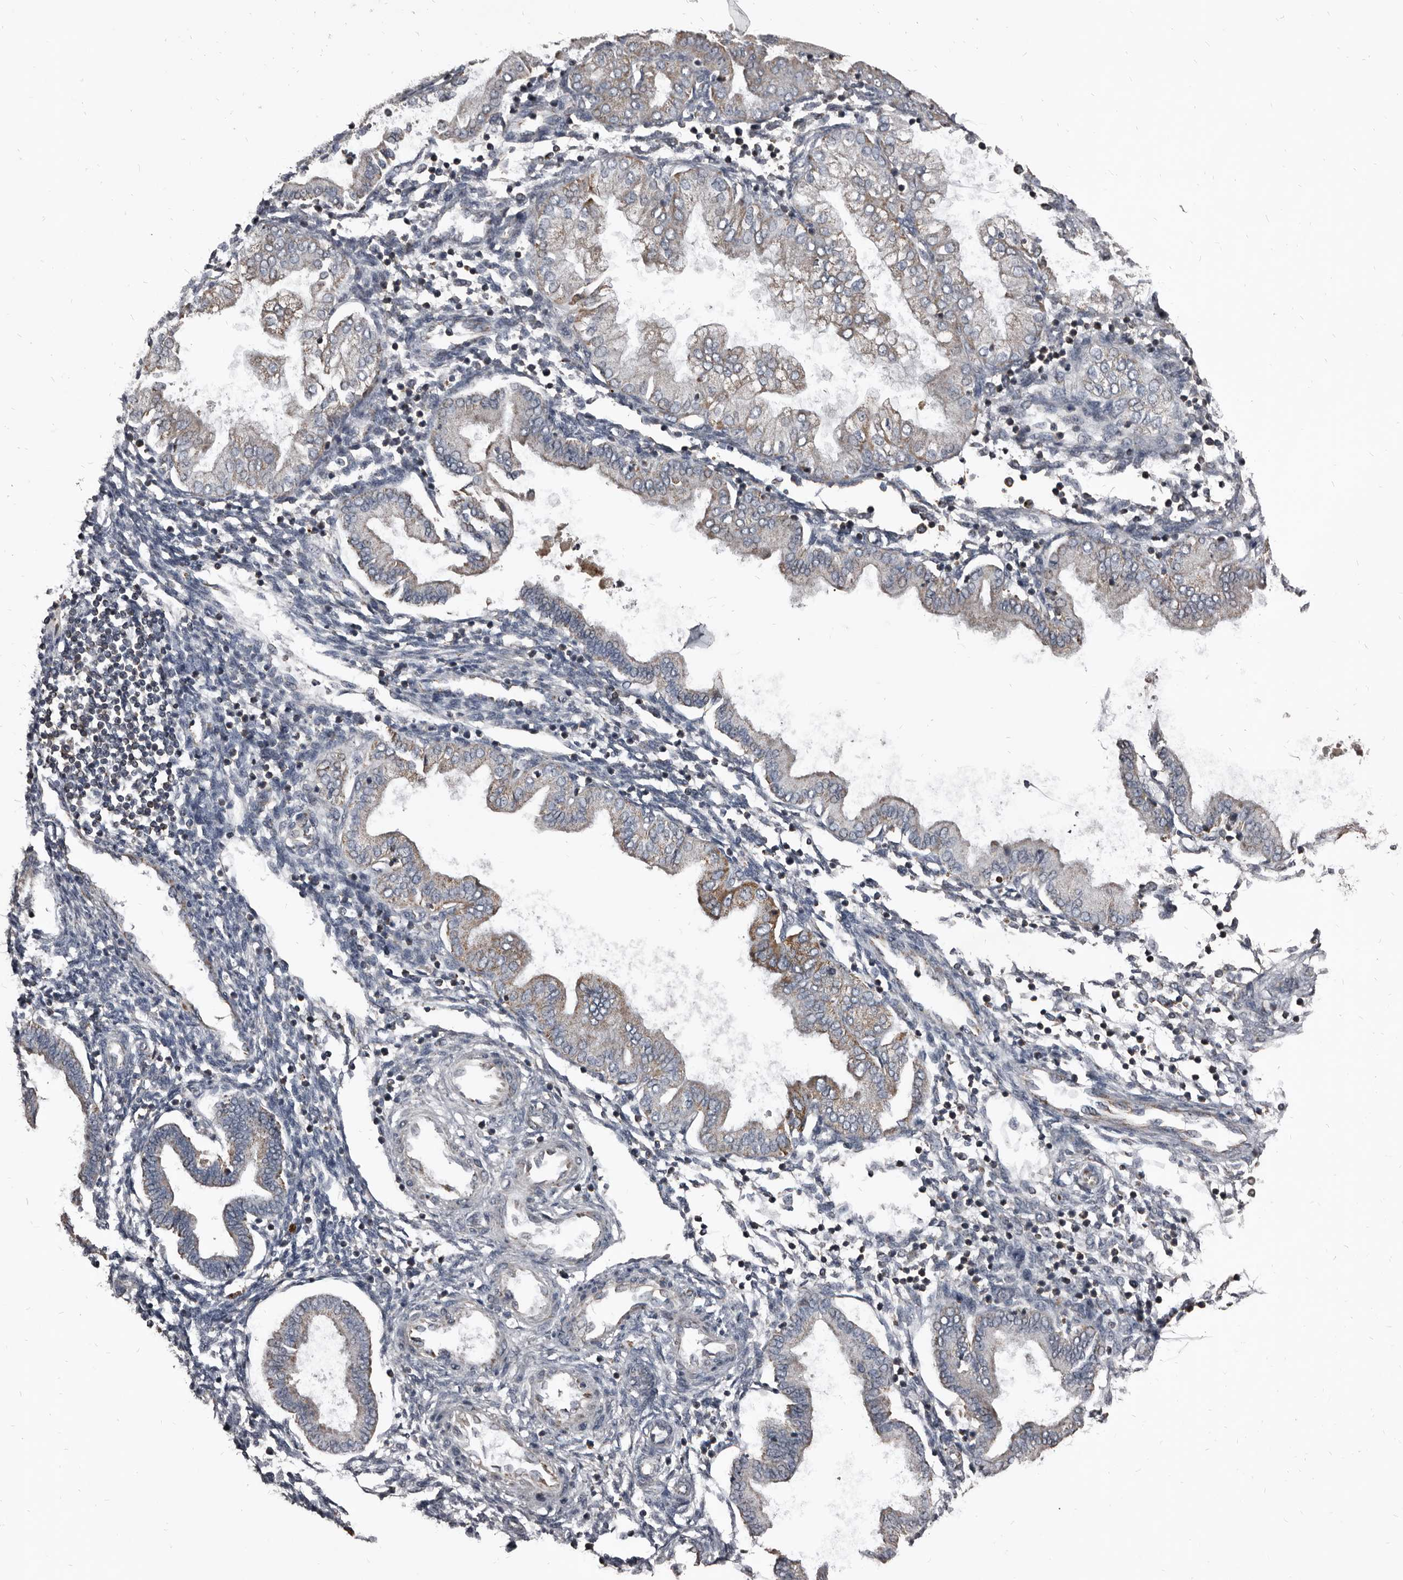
{"staining": {"intensity": "negative", "quantity": "none", "location": "none"}, "tissue": "endometrium", "cell_type": "Cells in endometrial stroma", "image_type": "normal", "snomed": [{"axis": "morphology", "description": "Normal tissue, NOS"}, {"axis": "topography", "description": "Endometrium"}], "caption": "Endometrium was stained to show a protein in brown. There is no significant positivity in cells in endometrial stroma. (Stains: DAB (3,3'-diaminobenzidine) immunohistochemistry (IHC) with hematoxylin counter stain, Microscopy: brightfield microscopy at high magnification).", "gene": "GREB1", "patient": {"sex": "female", "age": 53}}